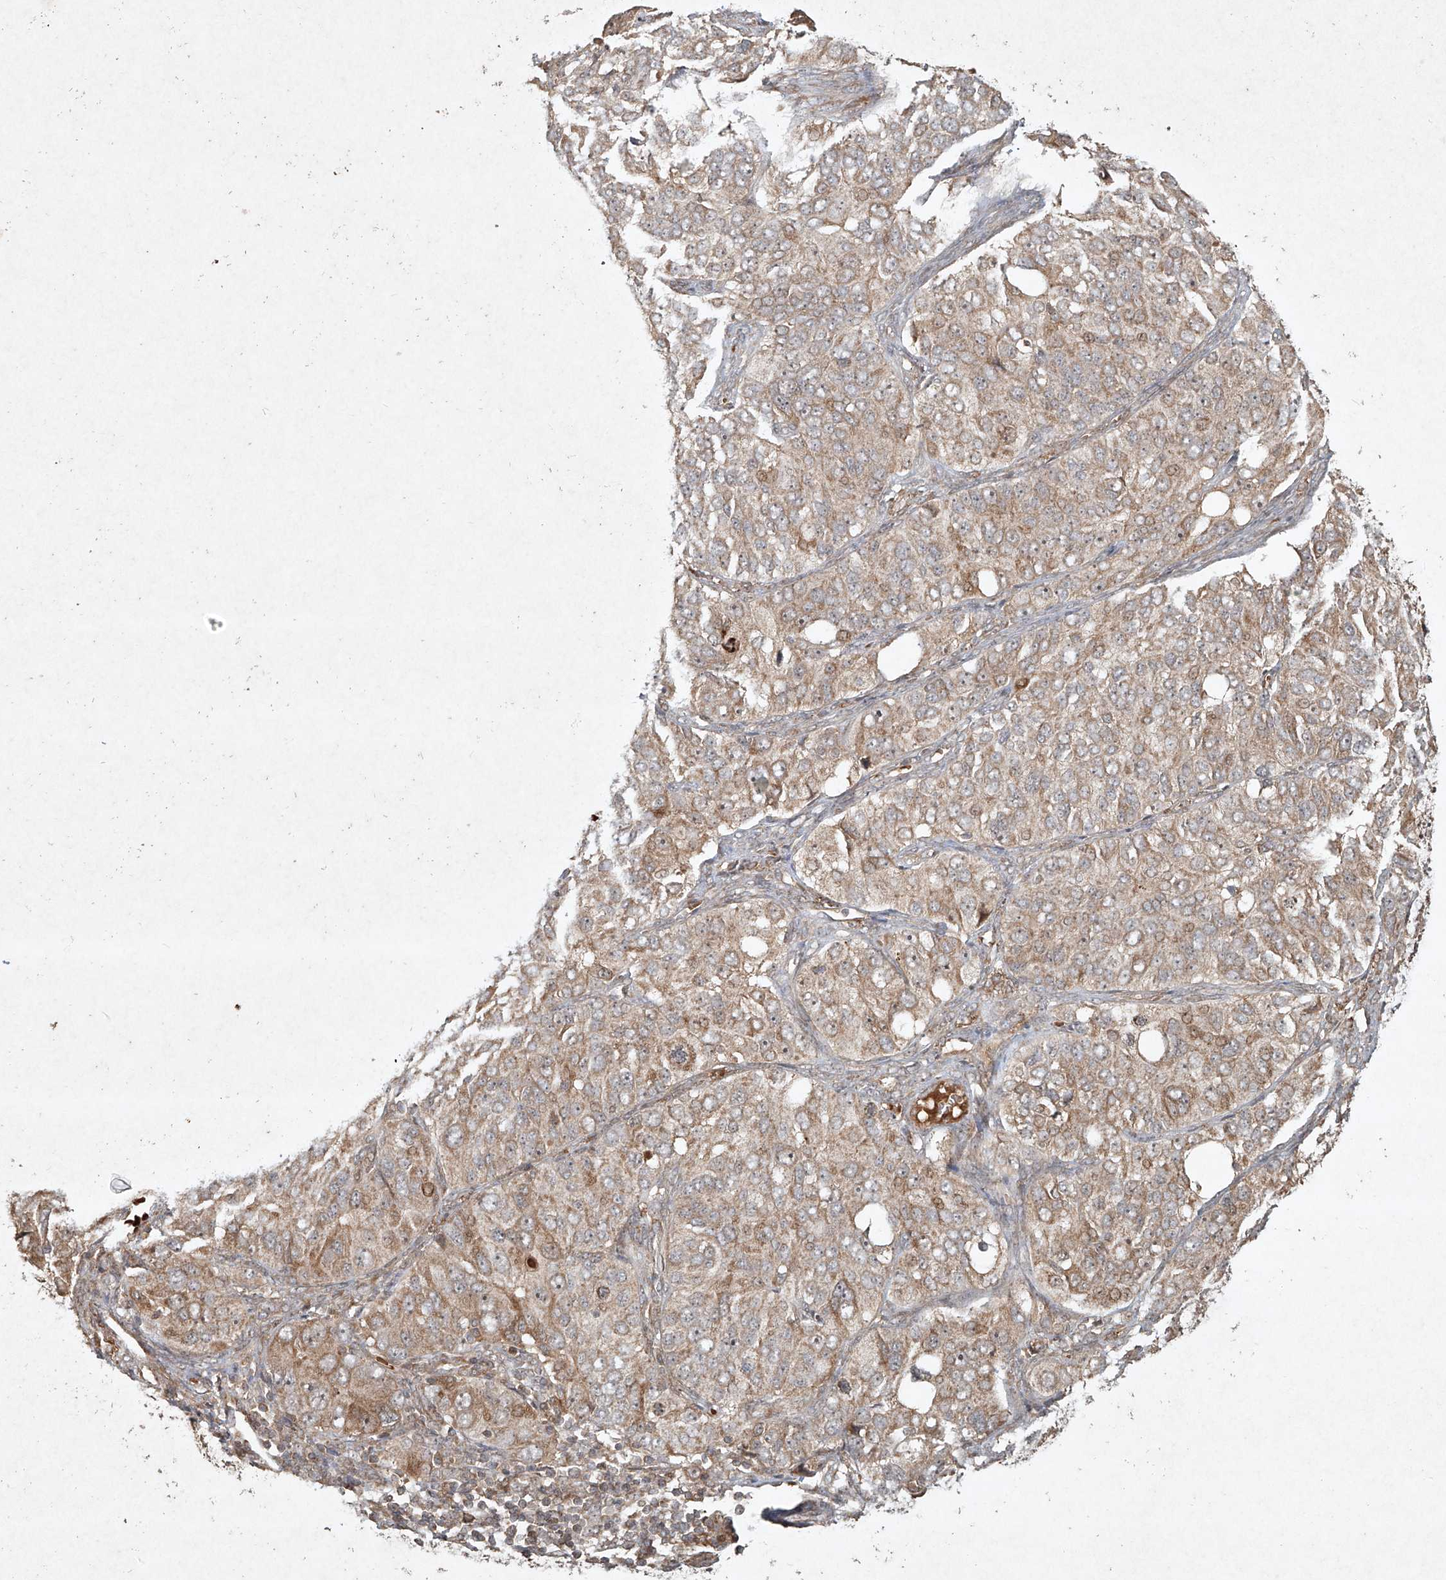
{"staining": {"intensity": "weak", "quantity": "25%-75%", "location": "cytoplasmic/membranous"}, "tissue": "ovarian cancer", "cell_type": "Tumor cells", "image_type": "cancer", "snomed": [{"axis": "morphology", "description": "Carcinoma, endometroid"}, {"axis": "topography", "description": "Ovary"}], "caption": "This photomicrograph displays immunohistochemistry staining of human ovarian endometroid carcinoma, with low weak cytoplasmic/membranous positivity in about 25%-75% of tumor cells.", "gene": "CYYR1", "patient": {"sex": "female", "age": 51}}